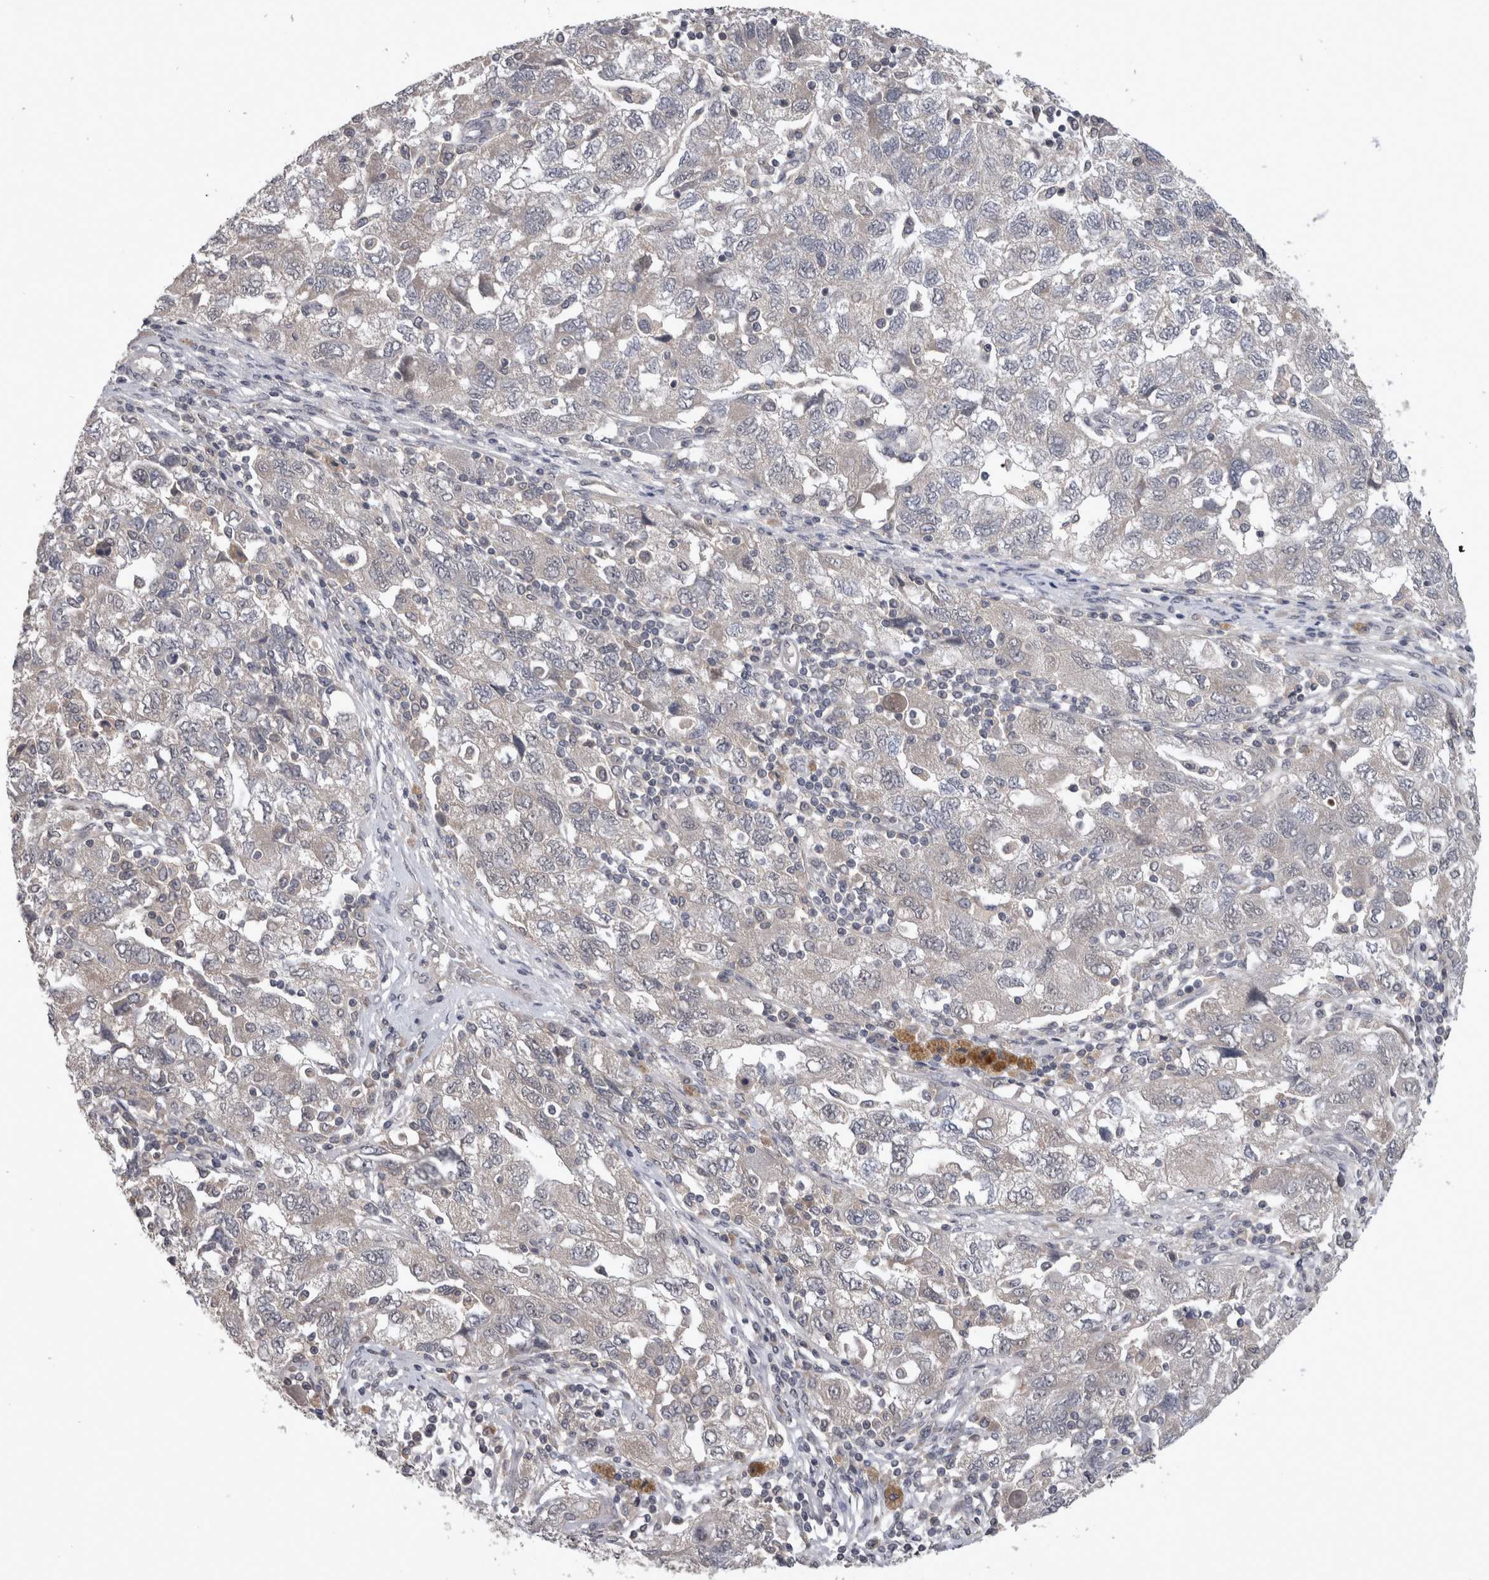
{"staining": {"intensity": "negative", "quantity": "none", "location": "none"}, "tissue": "ovarian cancer", "cell_type": "Tumor cells", "image_type": "cancer", "snomed": [{"axis": "morphology", "description": "Carcinoma, NOS"}, {"axis": "morphology", "description": "Cystadenocarcinoma, serous, NOS"}, {"axis": "topography", "description": "Ovary"}], "caption": "DAB immunohistochemical staining of human ovarian cancer reveals no significant expression in tumor cells.", "gene": "ZNF114", "patient": {"sex": "female", "age": 69}}